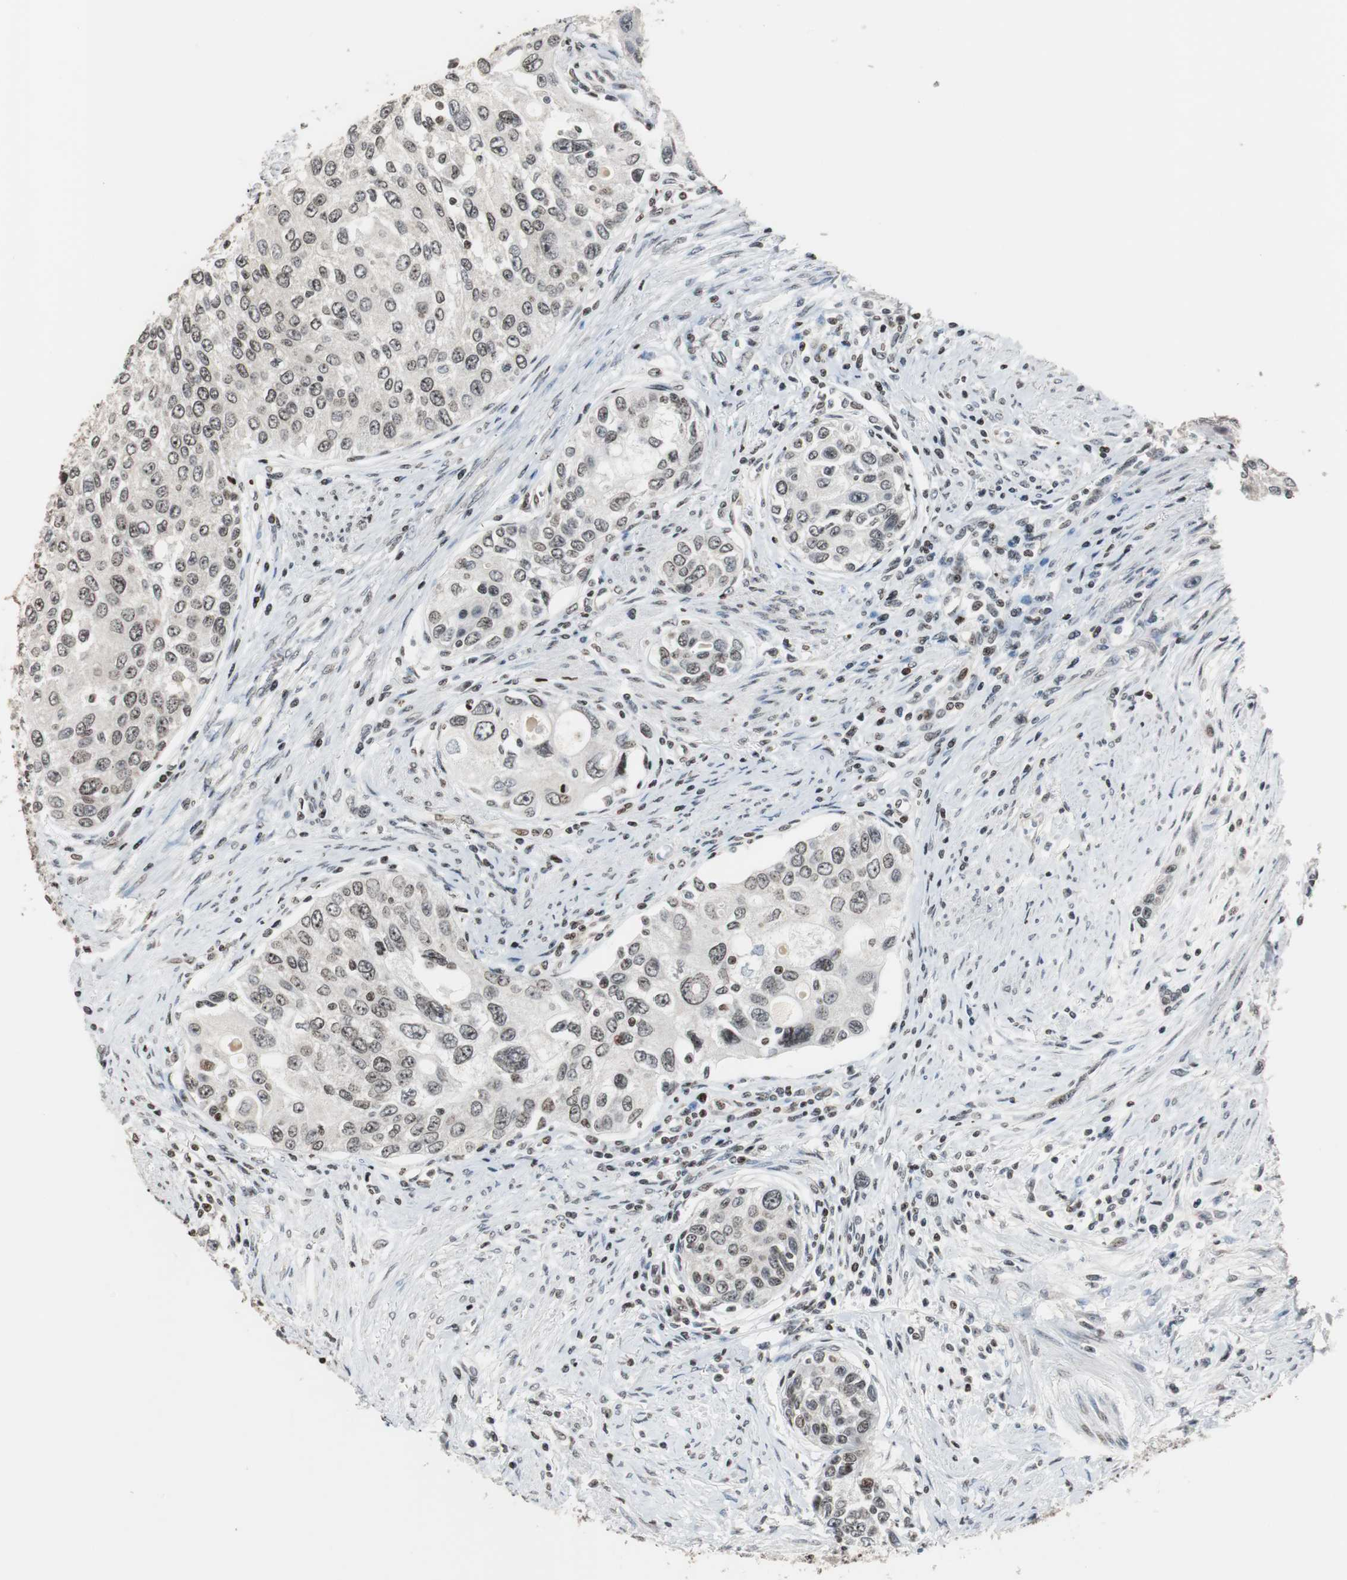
{"staining": {"intensity": "weak", "quantity": ">75%", "location": "nuclear"}, "tissue": "urothelial cancer", "cell_type": "Tumor cells", "image_type": "cancer", "snomed": [{"axis": "morphology", "description": "Urothelial carcinoma, High grade"}, {"axis": "topography", "description": "Urinary bladder"}], "caption": "Protein expression analysis of urothelial cancer exhibits weak nuclear positivity in approximately >75% of tumor cells.", "gene": "PAXIP1", "patient": {"sex": "female", "age": 56}}